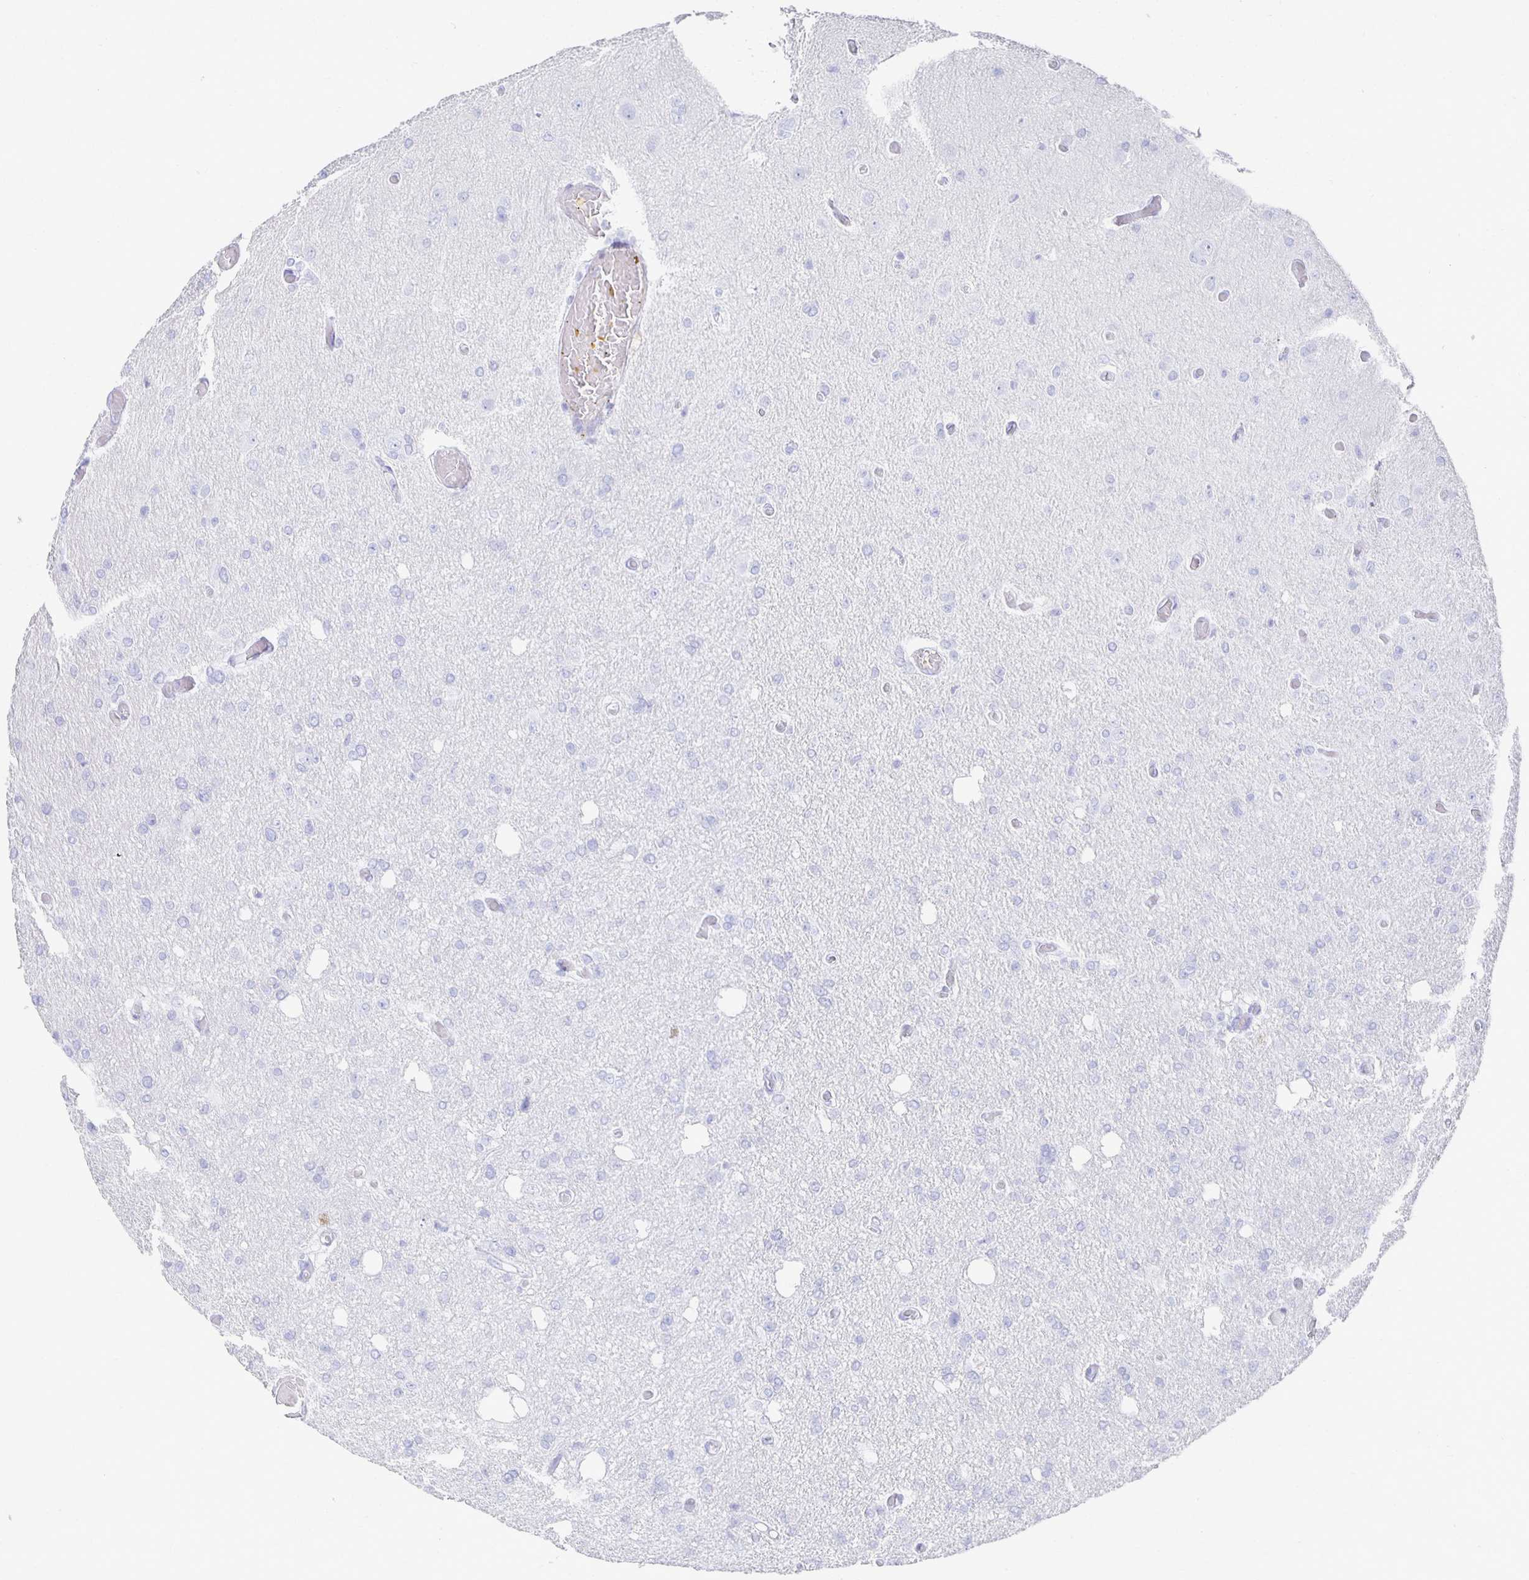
{"staining": {"intensity": "negative", "quantity": "none", "location": "none"}, "tissue": "glioma", "cell_type": "Tumor cells", "image_type": "cancer", "snomed": [{"axis": "morphology", "description": "Glioma, malignant, Low grade"}, {"axis": "topography", "description": "Brain"}], "caption": "A high-resolution histopathology image shows immunohistochemistry (IHC) staining of glioma, which displays no significant staining in tumor cells. (Stains: DAB (3,3'-diaminobenzidine) IHC with hematoxylin counter stain, Microscopy: brightfield microscopy at high magnification).", "gene": "PRDM7", "patient": {"sex": "male", "age": 26}}